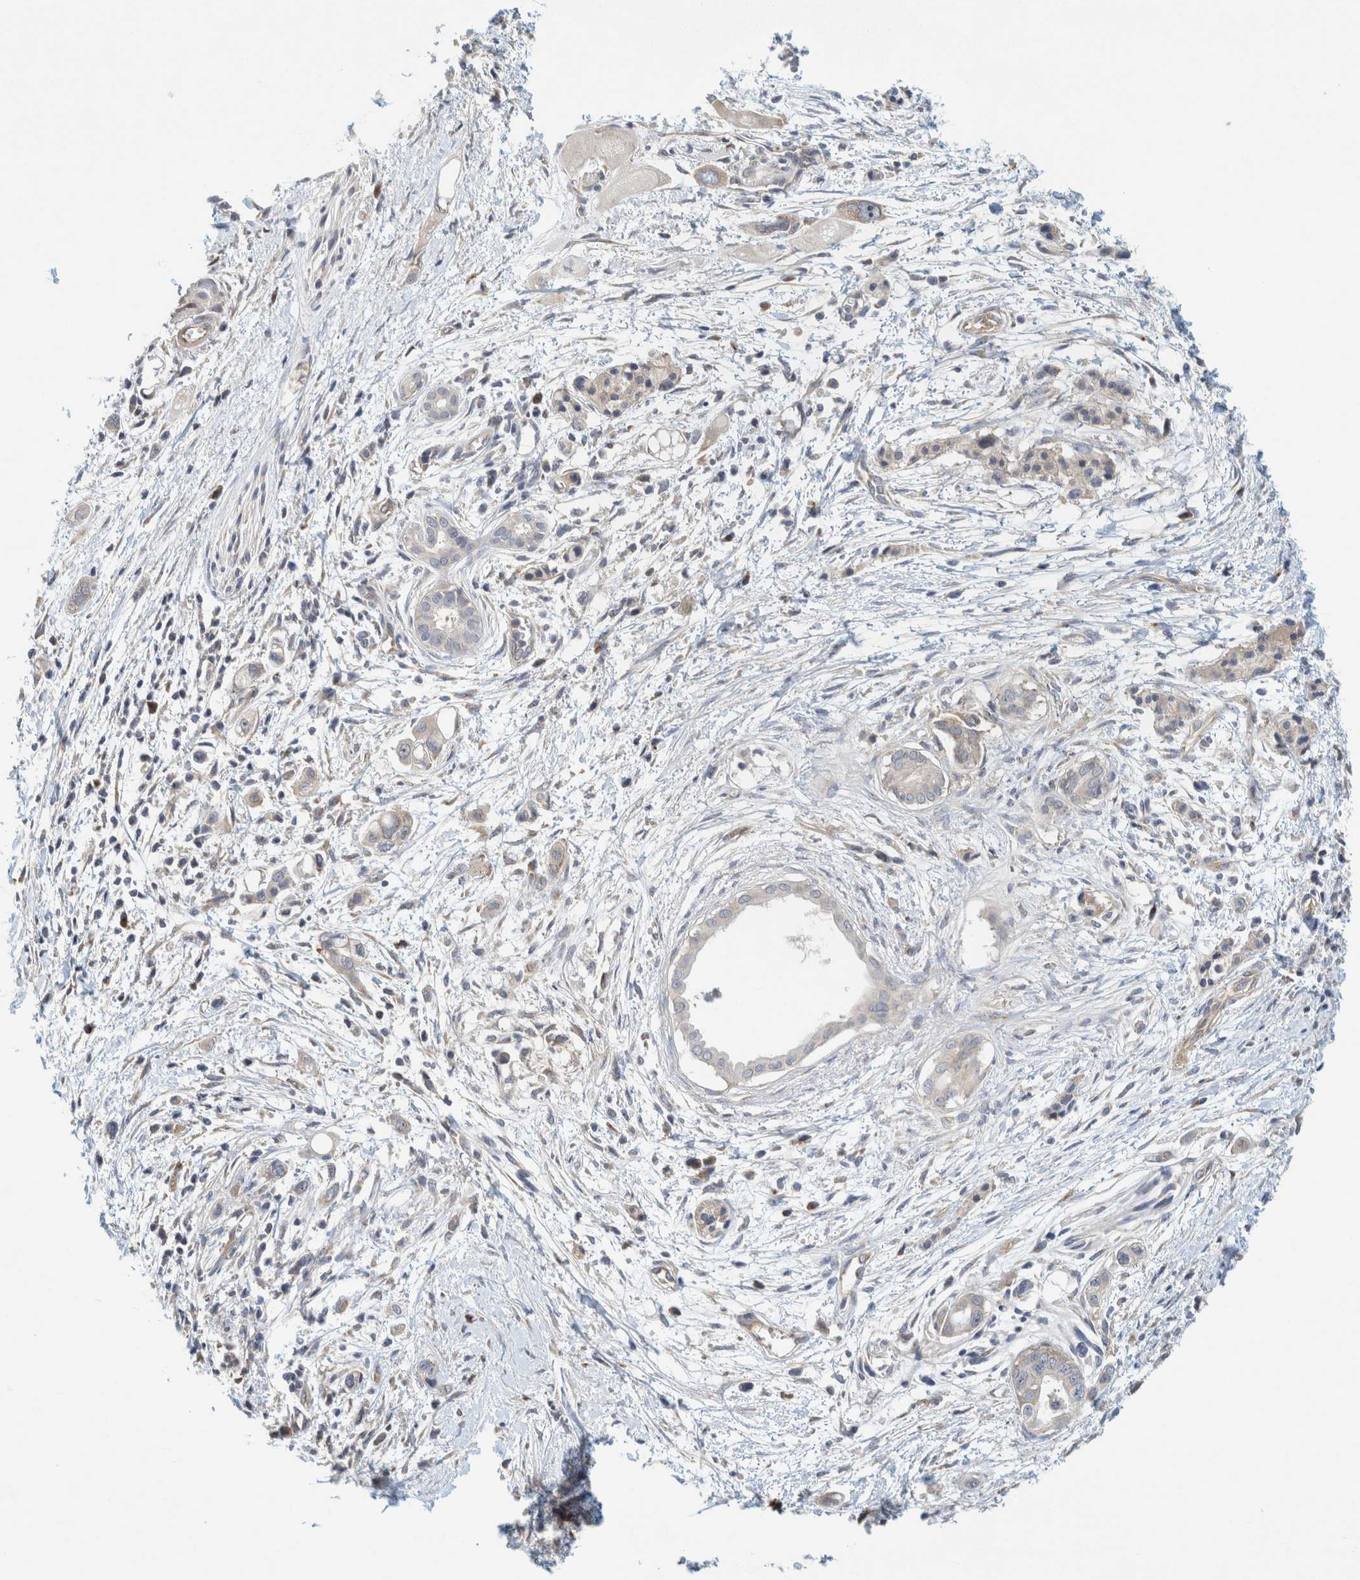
{"staining": {"intensity": "negative", "quantity": "none", "location": "none"}, "tissue": "pancreatic cancer", "cell_type": "Tumor cells", "image_type": "cancer", "snomed": [{"axis": "morphology", "description": "Adenocarcinoma, NOS"}, {"axis": "topography", "description": "Pancreas"}], "caption": "Immunohistochemistry image of neoplastic tissue: human pancreatic cancer stained with DAB reveals no significant protein staining in tumor cells. (IHC, brightfield microscopy, high magnification).", "gene": "ZNF324B", "patient": {"sex": "male", "age": 59}}